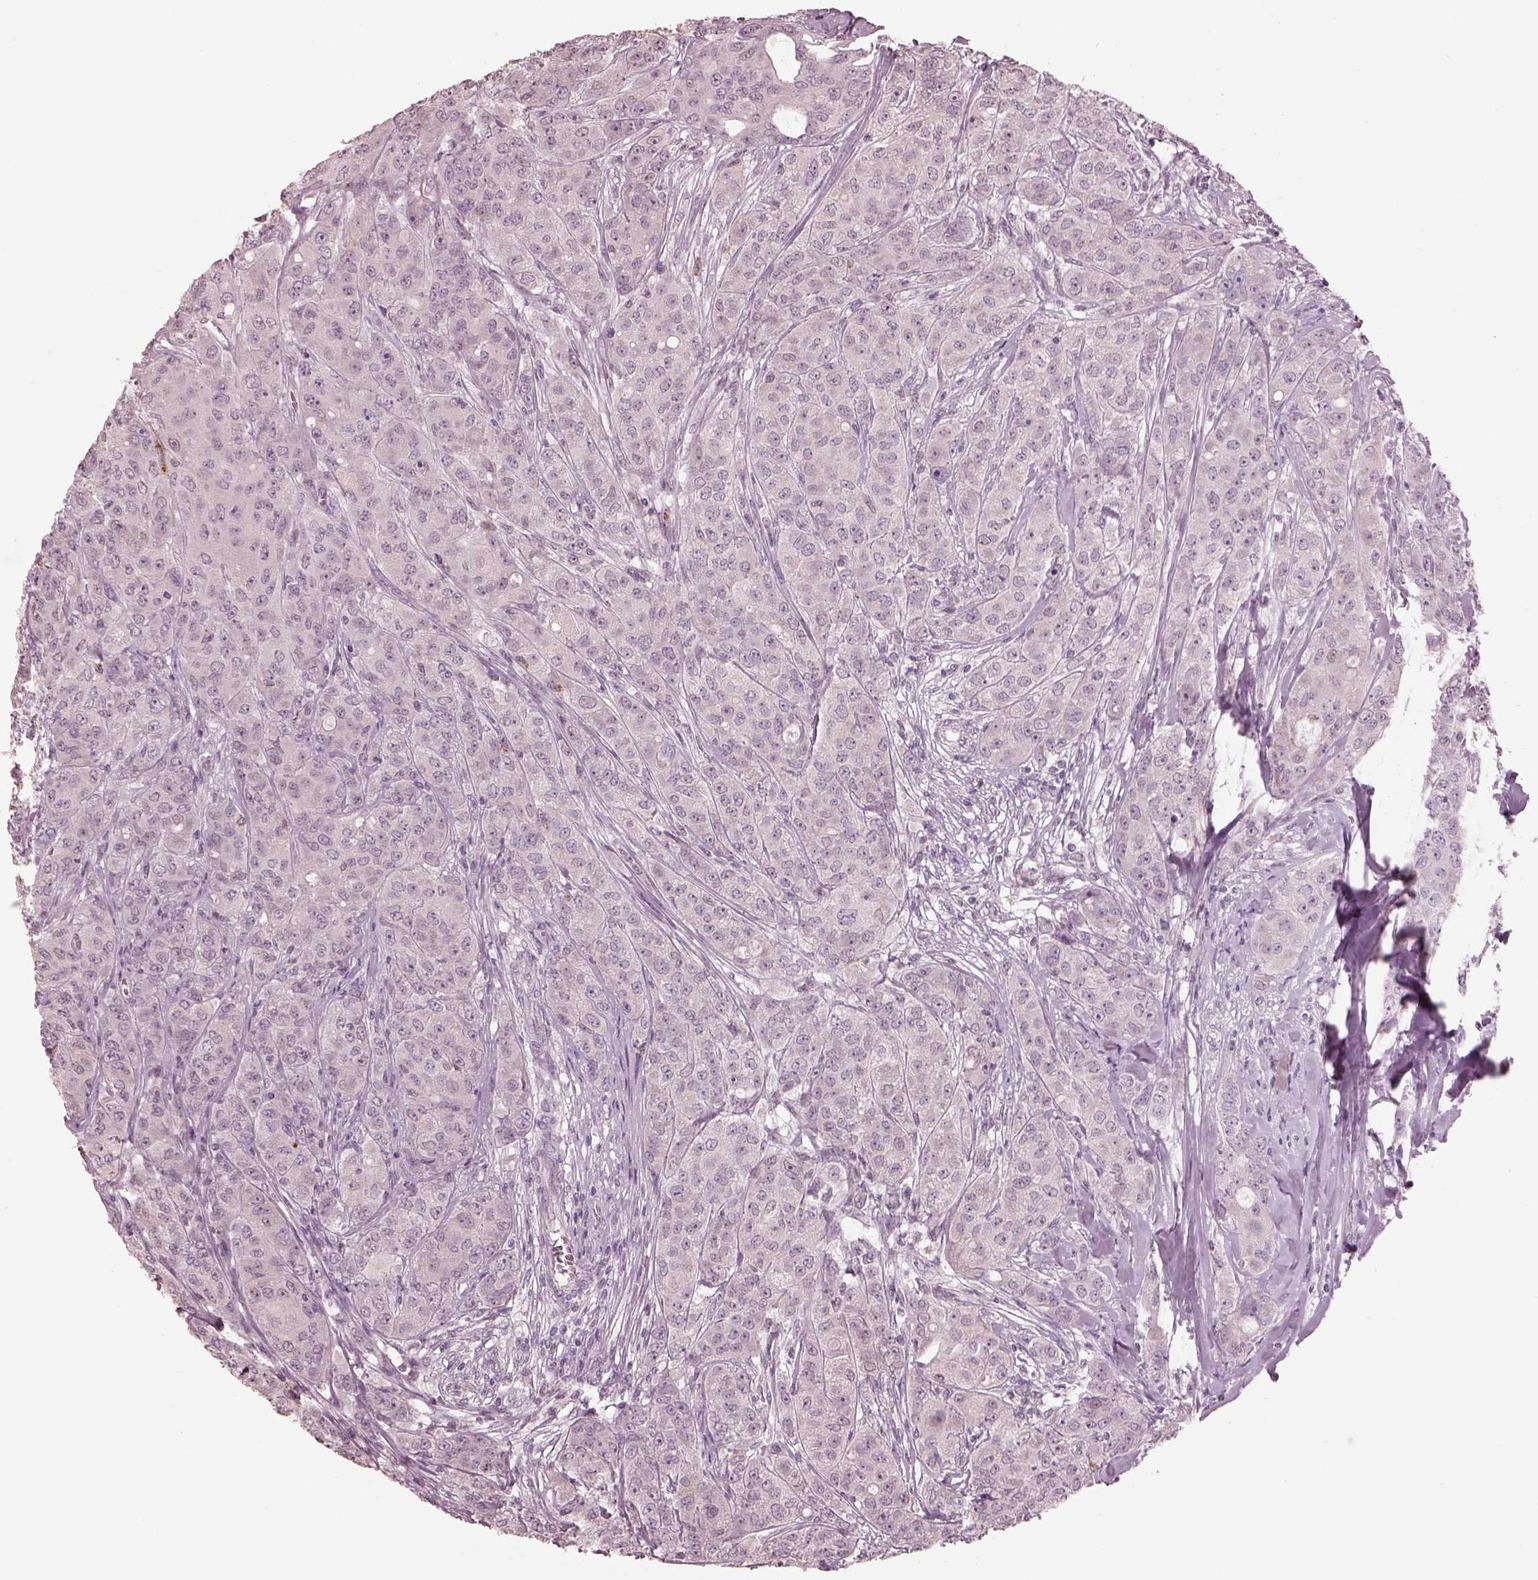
{"staining": {"intensity": "negative", "quantity": "none", "location": "none"}, "tissue": "breast cancer", "cell_type": "Tumor cells", "image_type": "cancer", "snomed": [{"axis": "morphology", "description": "Duct carcinoma"}, {"axis": "topography", "description": "Breast"}], "caption": "The image exhibits no significant positivity in tumor cells of breast cancer.", "gene": "IQCG", "patient": {"sex": "female", "age": 43}}